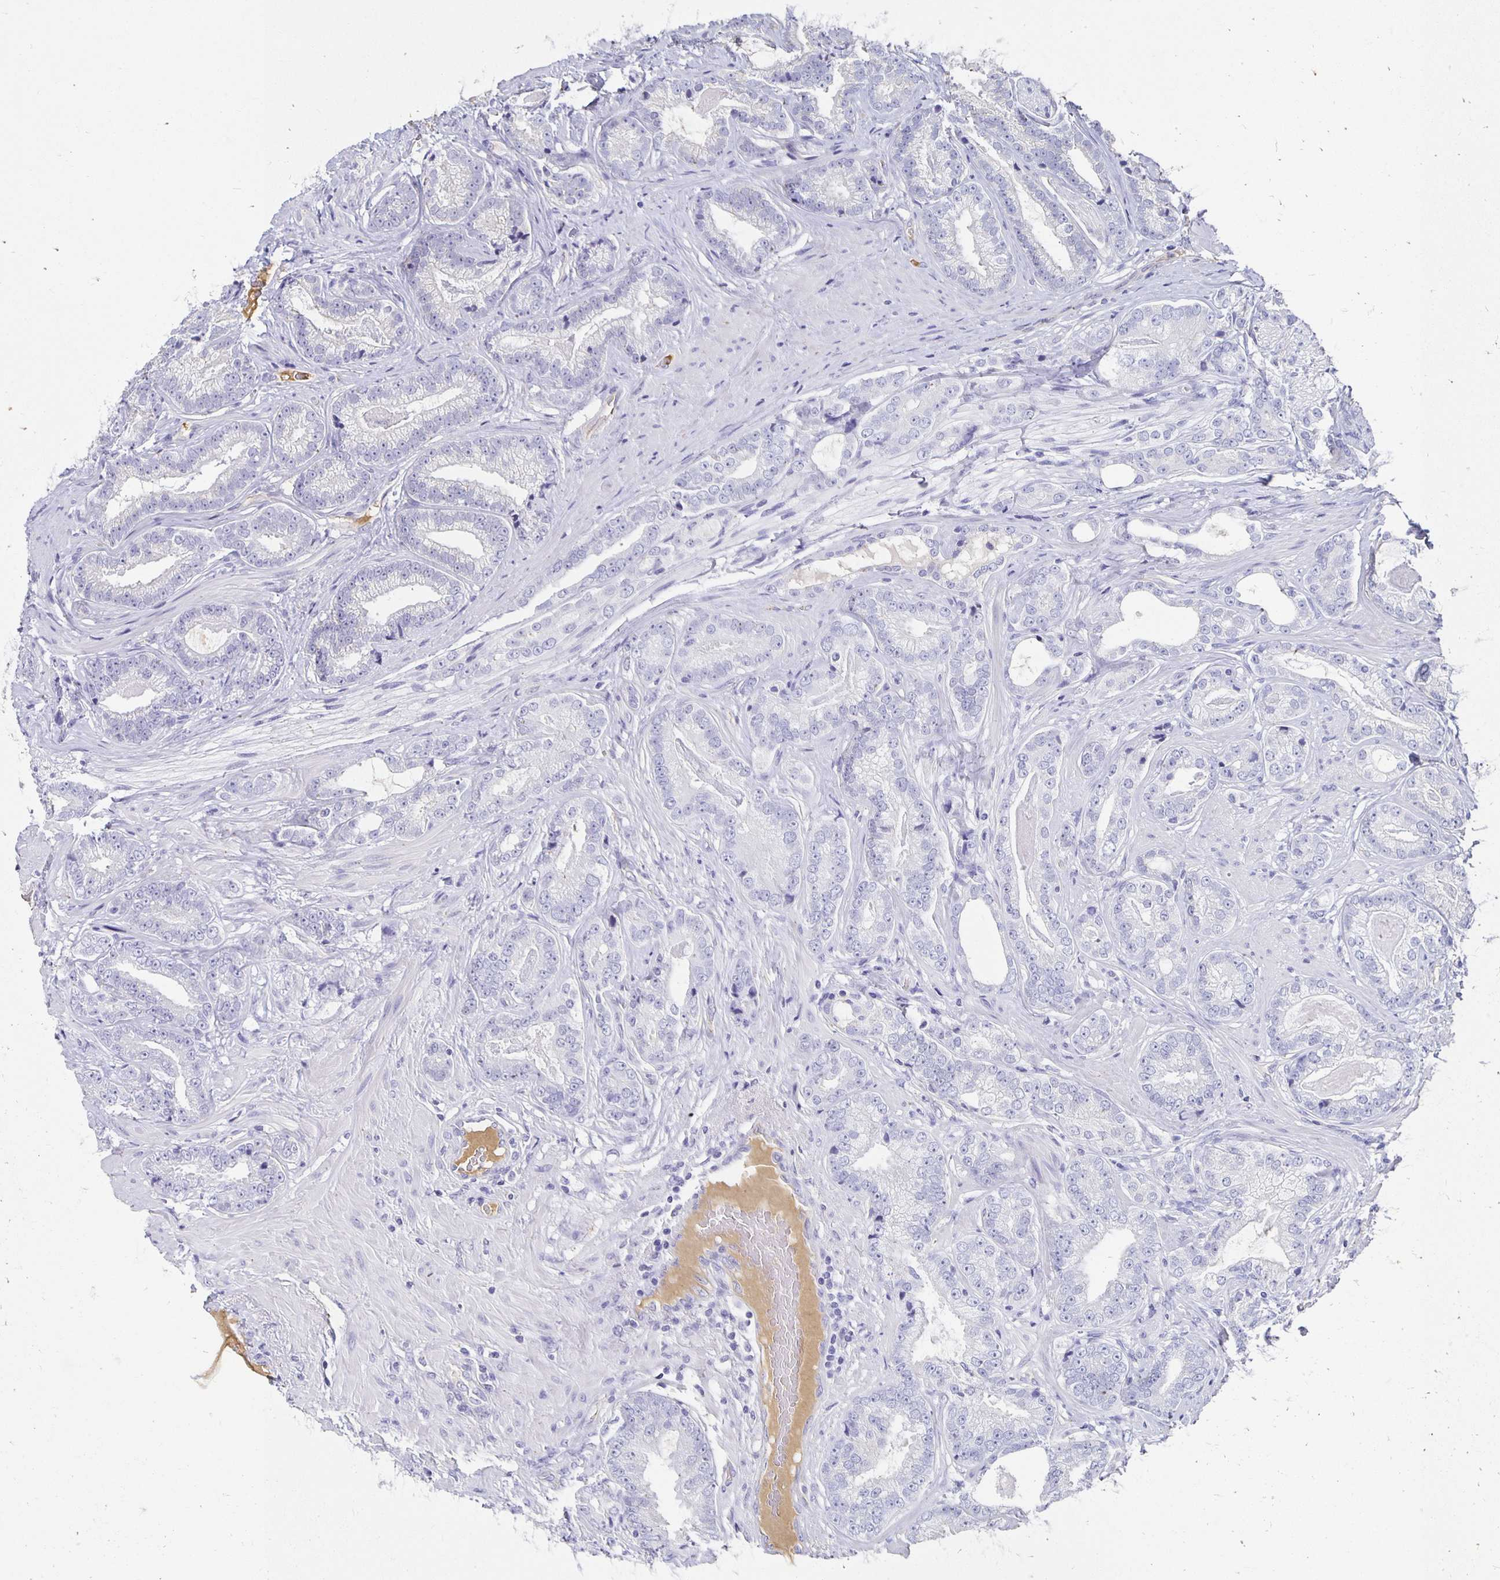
{"staining": {"intensity": "negative", "quantity": "none", "location": "none"}, "tissue": "prostate cancer", "cell_type": "Tumor cells", "image_type": "cancer", "snomed": [{"axis": "morphology", "description": "Adenocarcinoma, Low grade"}, {"axis": "topography", "description": "Prostate"}], "caption": "Immunohistochemical staining of prostate adenocarcinoma (low-grade) reveals no significant staining in tumor cells. (Stains: DAB immunohistochemistry (IHC) with hematoxylin counter stain, Microscopy: brightfield microscopy at high magnification).", "gene": "APOB", "patient": {"sex": "male", "age": 61}}